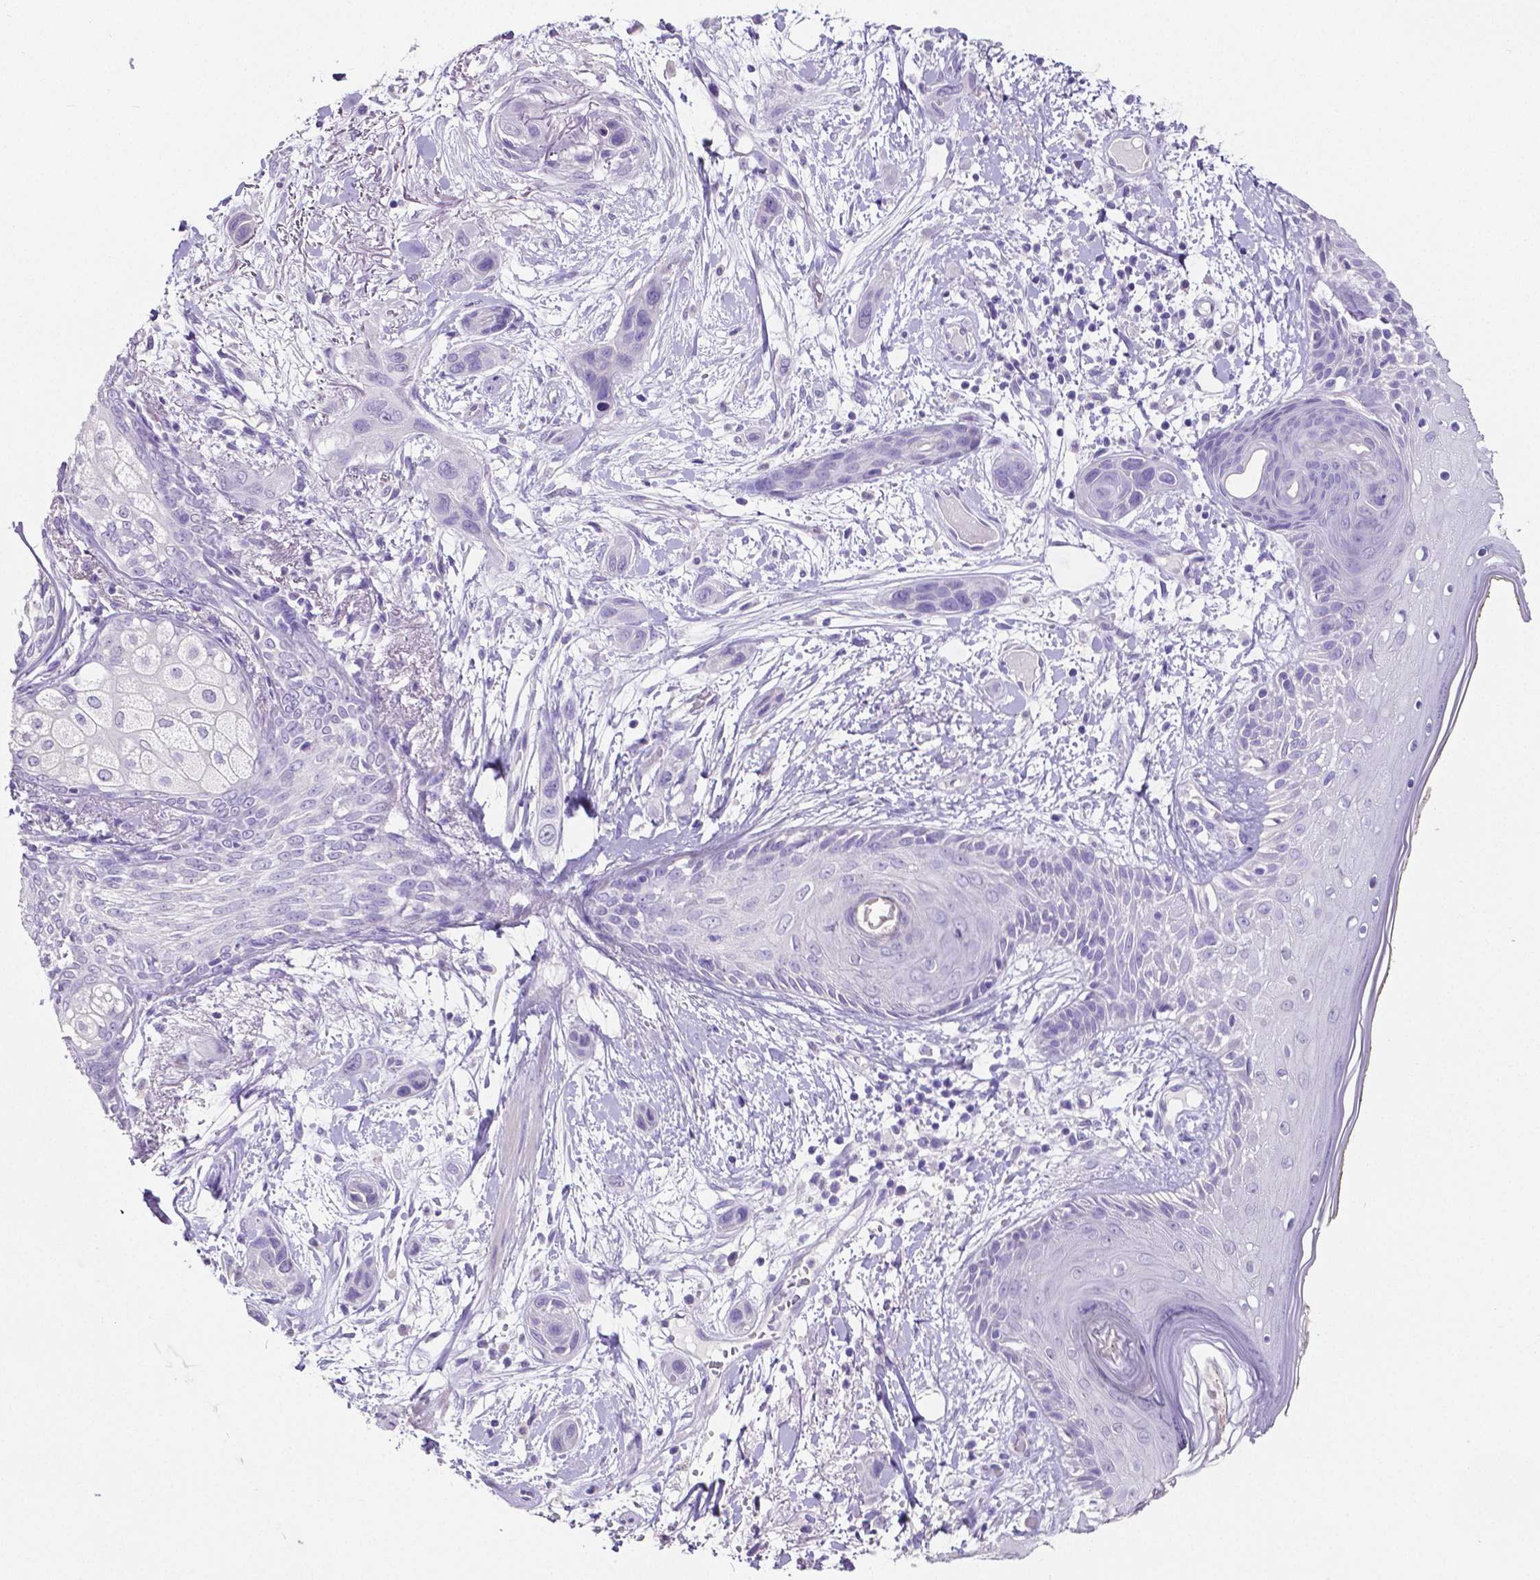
{"staining": {"intensity": "negative", "quantity": "none", "location": "none"}, "tissue": "skin cancer", "cell_type": "Tumor cells", "image_type": "cancer", "snomed": [{"axis": "morphology", "description": "Squamous cell carcinoma, NOS"}, {"axis": "topography", "description": "Skin"}], "caption": "Protein analysis of squamous cell carcinoma (skin) exhibits no significant staining in tumor cells. The staining was performed using DAB (3,3'-diaminobenzidine) to visualize the protein expression in brown, while the nuclei were stained in blue with hematoxylin (Magnification: 20x).", "gene": "SLC22A2", "patient": {"sex": "male", "age": 79}}